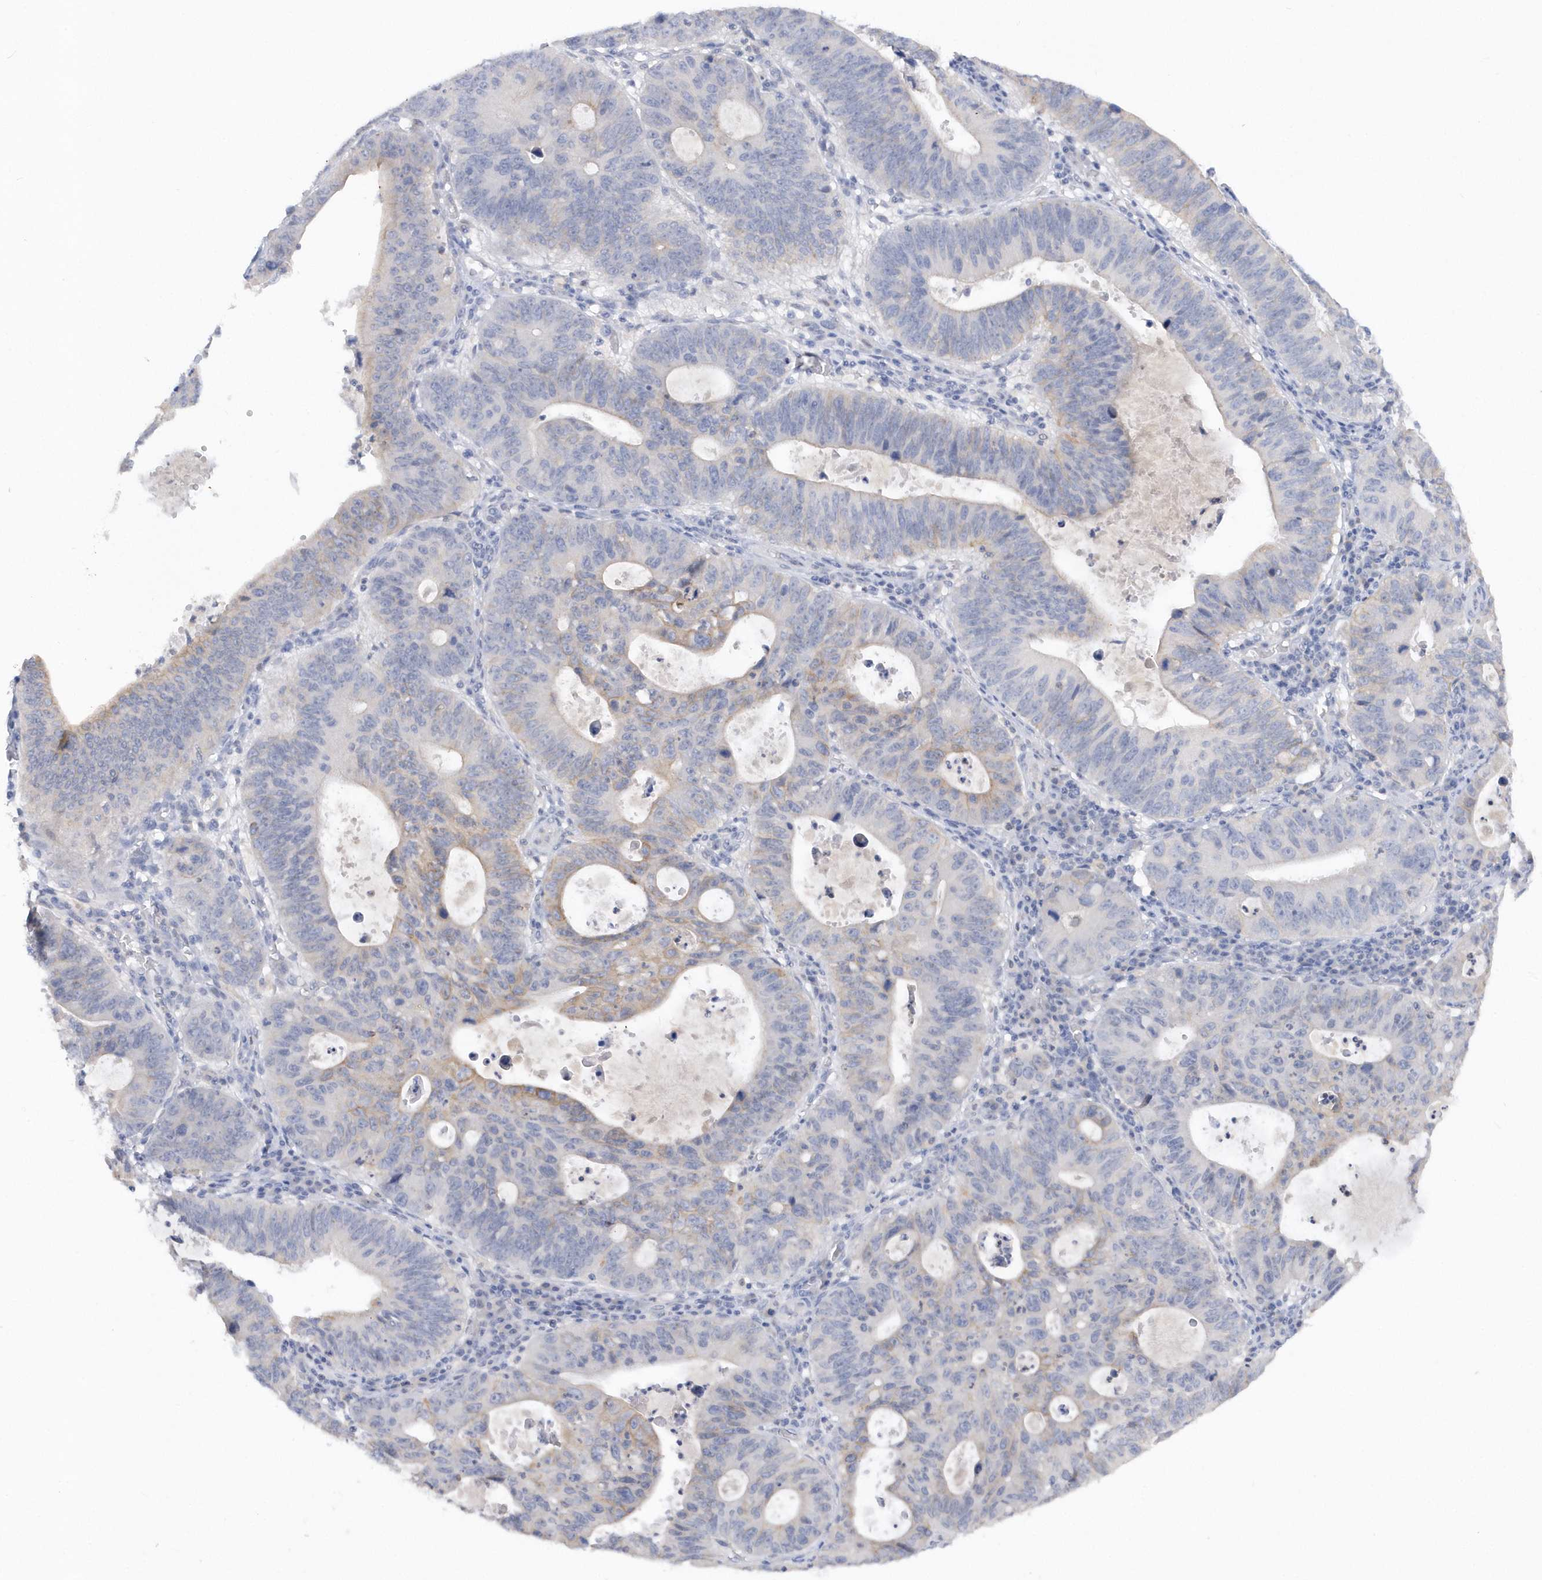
{"staining": {"intensity": "weak", "quantity": "<25%", "location": "cytoplasmic/membranous"}, "tissue": "stomach cancer", "cell_type": "Tumor cells", "image_type": "cancer", "snomed": [{"axis": "morphology", "description": "Adenocarcinoma, NOS"}, {"axis": "topography", "description": "Stomach"}], "caption": "Immunohistochemistry (IHC) of human adenocarcinoma (stomach) reveals no expression in tumor cells.", "gene": "RPE", "patient": {"sex": "male", "age": 59}}